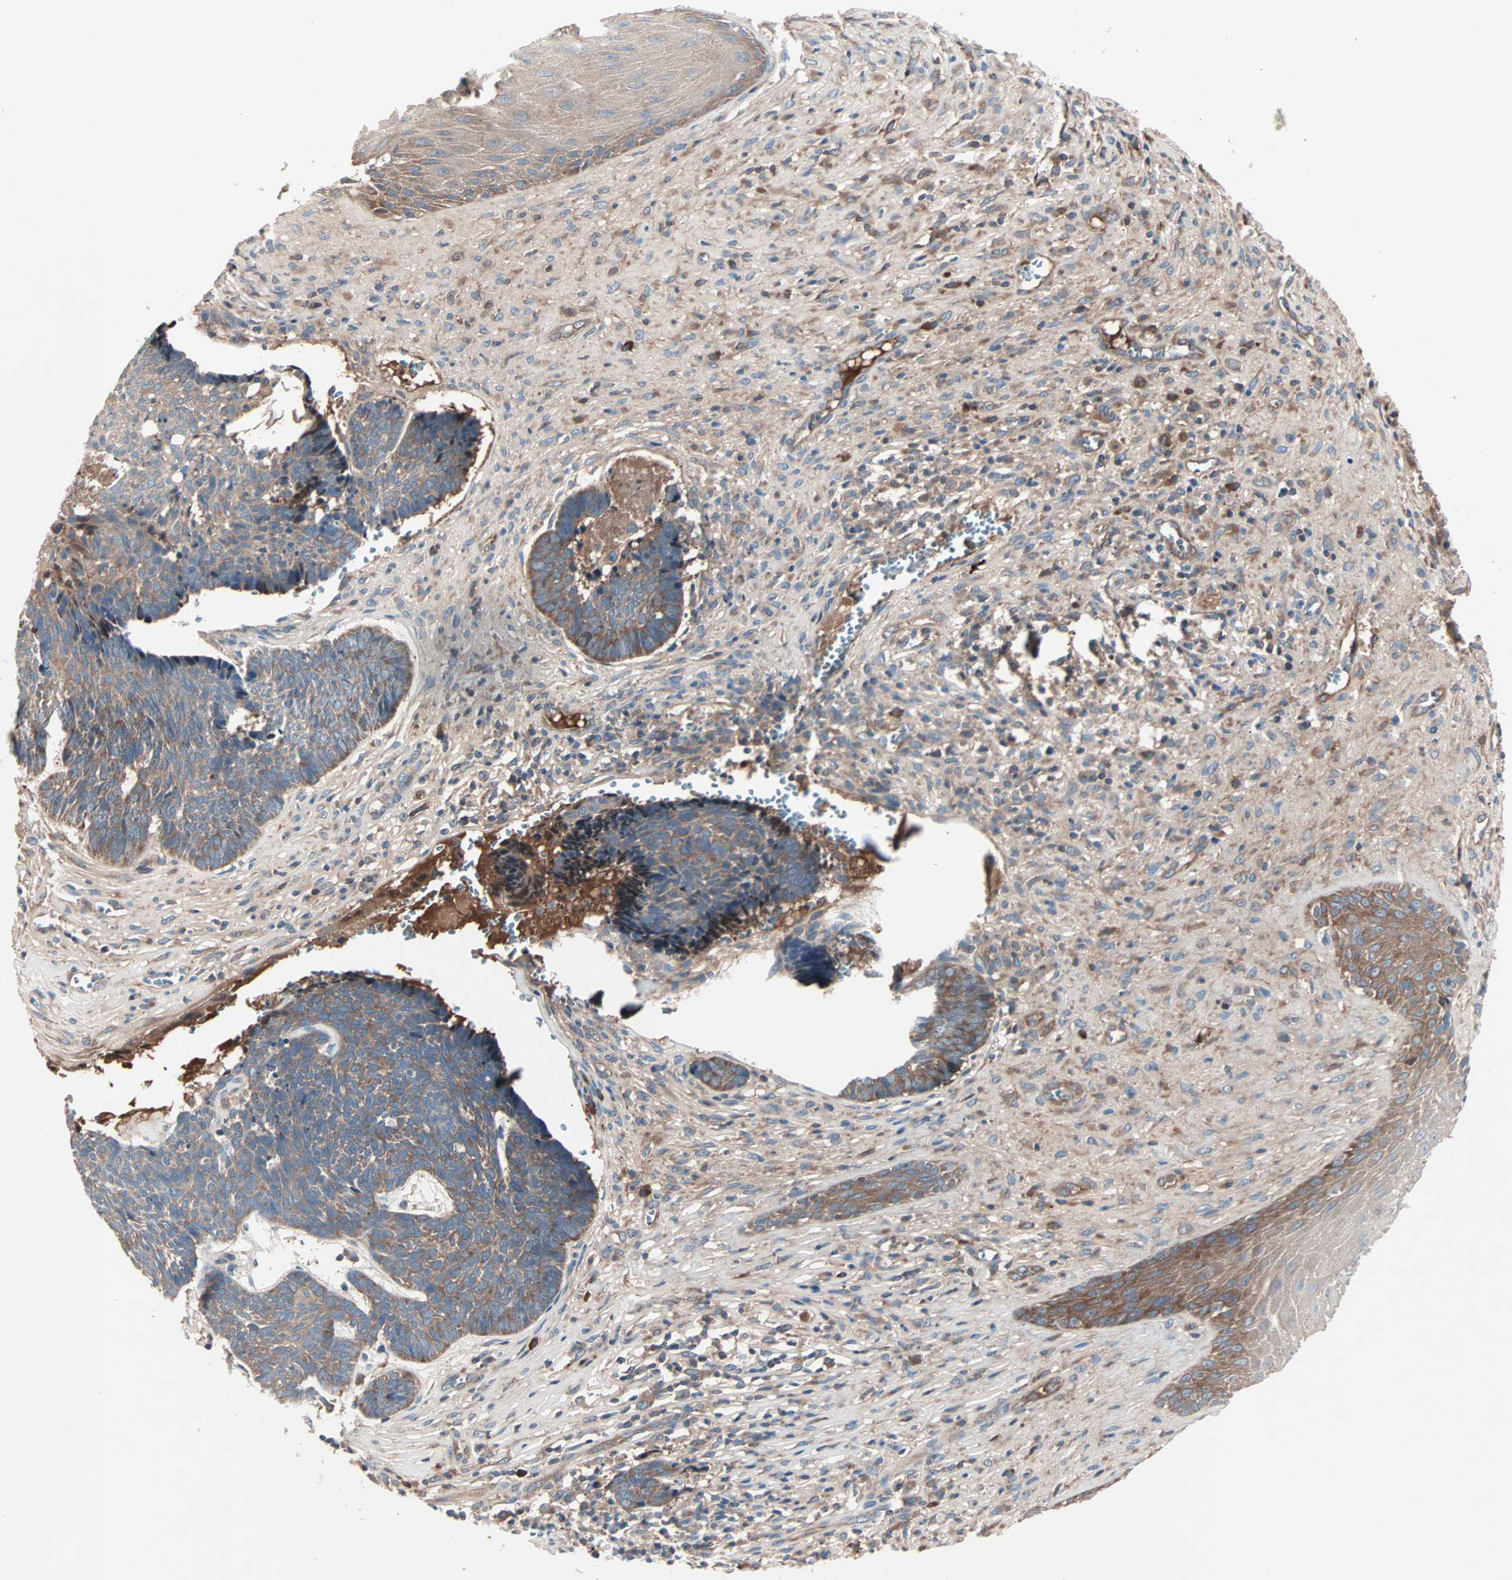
{"staining": {"intensity": "moderate", "quantity": ">75%", "location": "cytoplasmic/membranous"}, "tissue": "skin cancer", "cell_type": "Tumor cells", "image_type": "cancer", "snomed": [{"axis": "morphology", "description": "Basal cell carcinoma"}, {"axis": "topography", "description": "Skin"}], "caption": "A histopathology image of human skin cancer stained for a protein displays moderate cytoplasmic/membranous brown staining in tumor cells.", "gene": "CAD", "patient": {"sex": "male", "age": 84}}